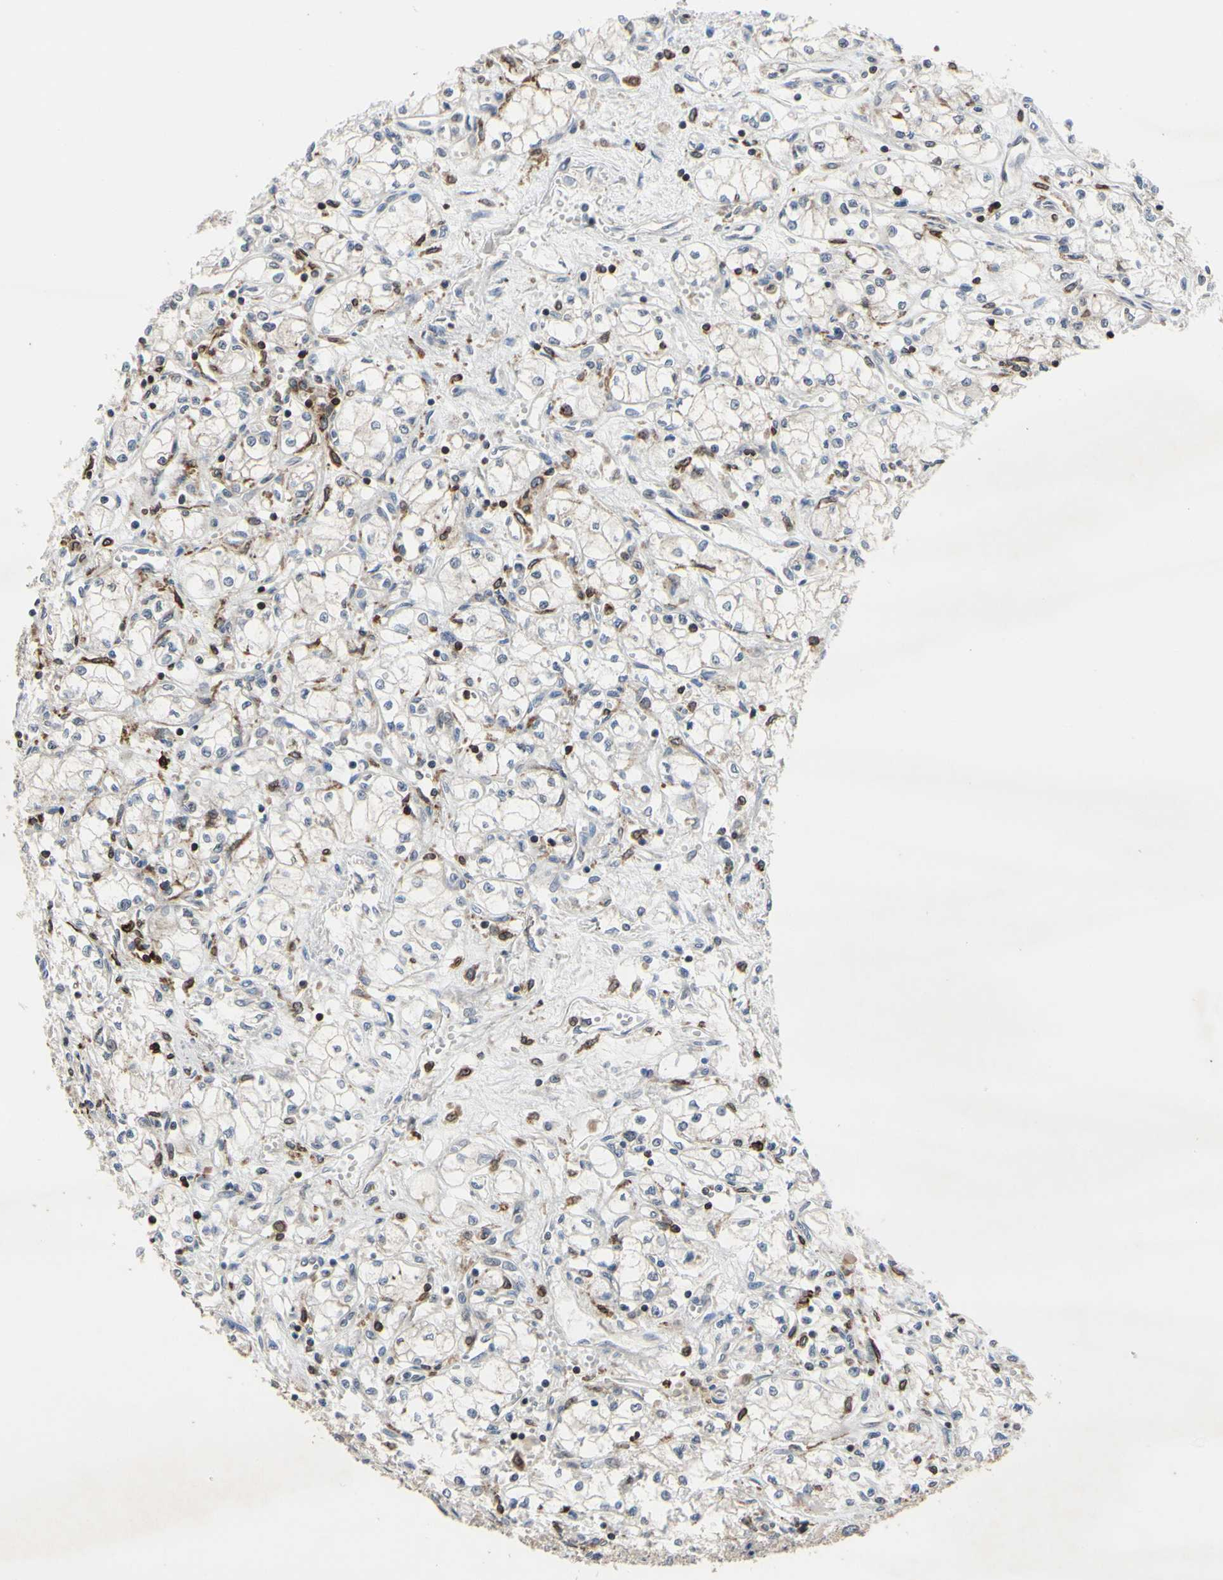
{"staining": {"intensity": "negative", "quantity": "none", "location": "none"}, "tissue": "renal cancer", "cell_type": "Tumor cells", "image_type": "cancer", "snomed": [{"axis": "morphology", "description": "Normal tissue, NOS"}, {"axis": "morphology", "description": "Adenocarcinoma, NOS"}, {"axis": "topography", "description": "Kidney"}], "caption": "This is a image of immunohistochemistry staining of adenocarcinoma (renal), which shows no positivity in tumor cells.", "gene": "PLXNA2", "patient": {"sex": "male", "age": 59}}